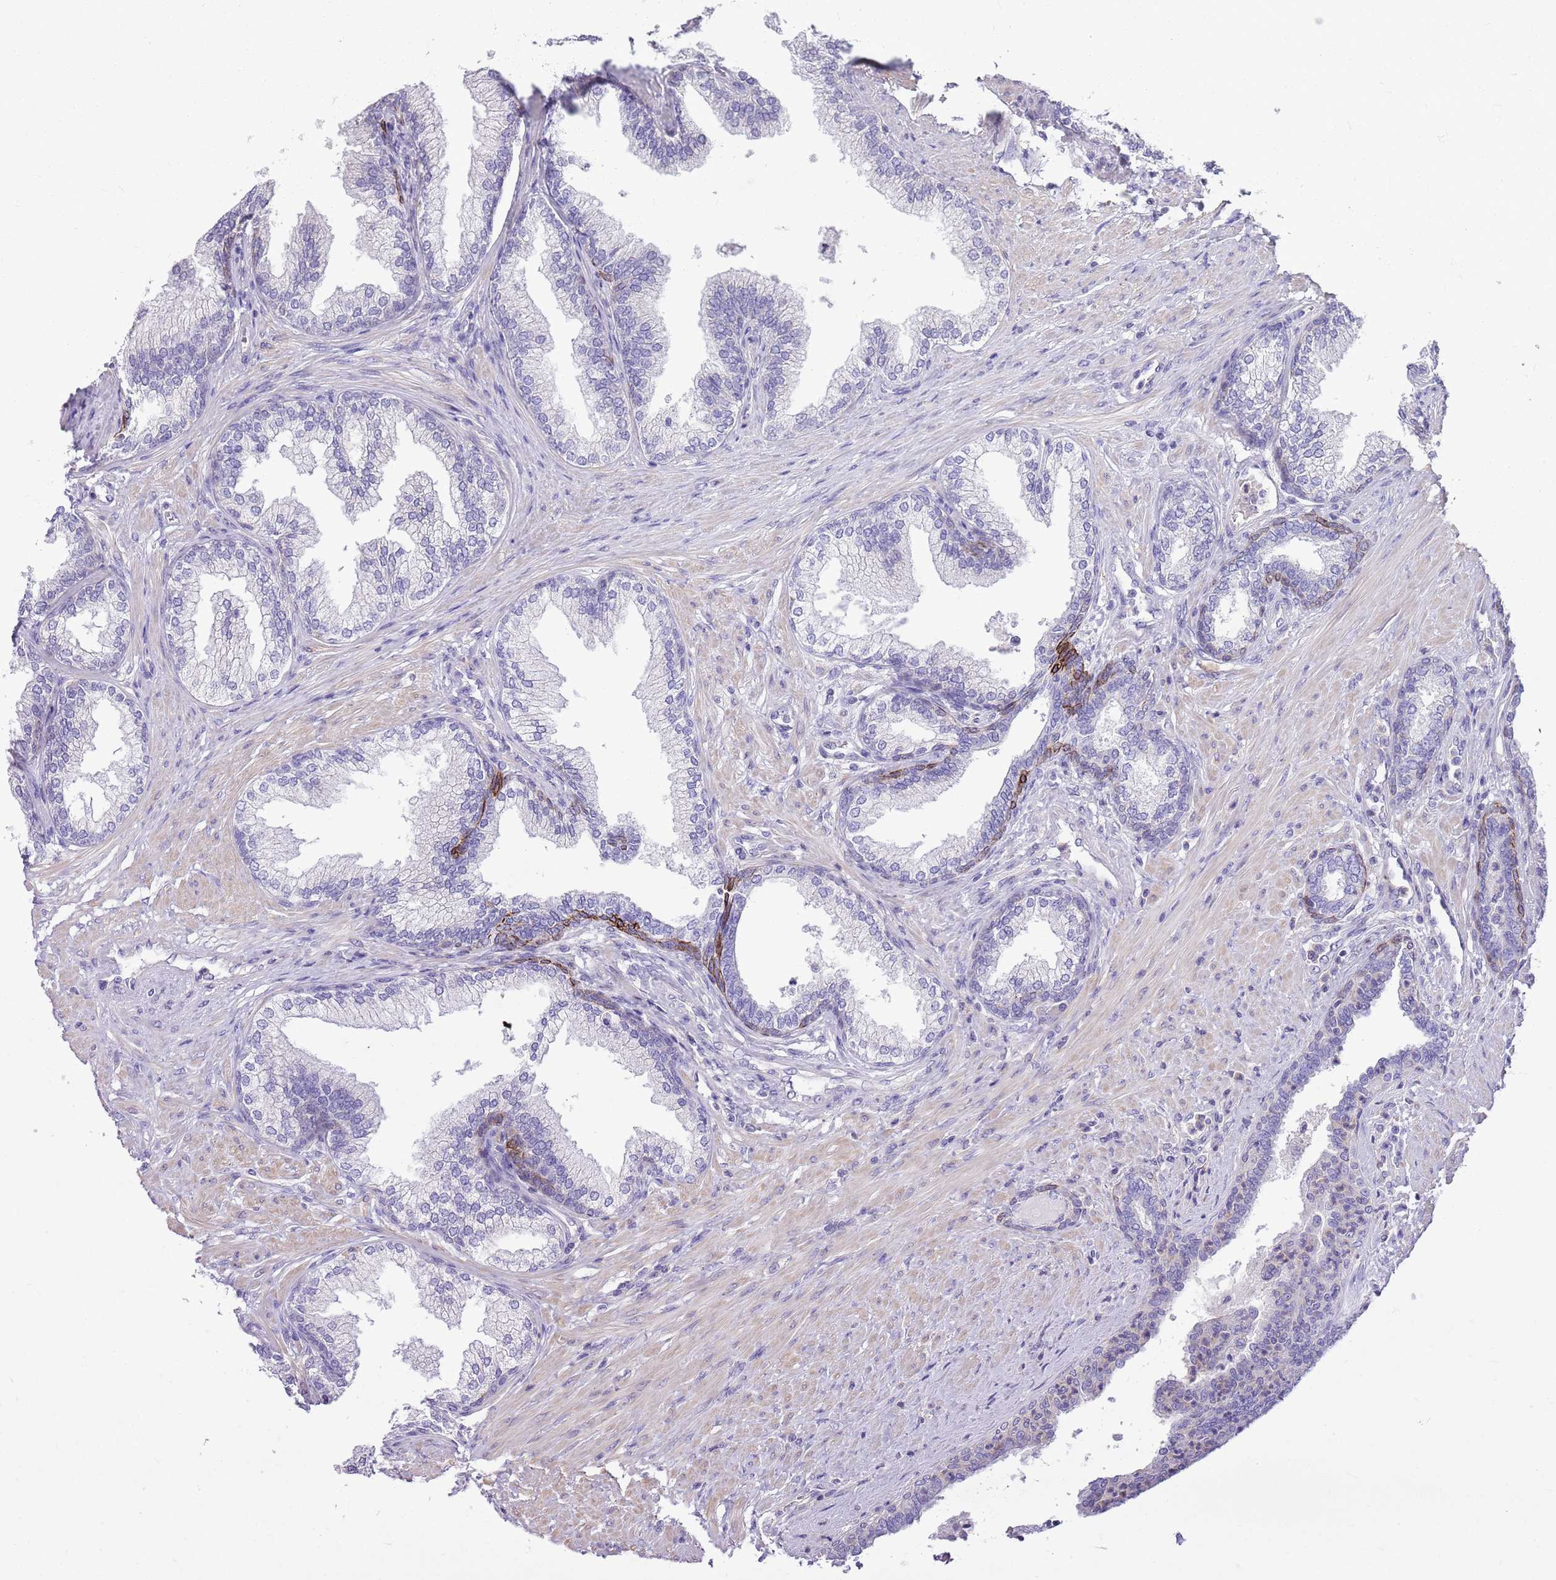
{"staining": {"intensity": "strong", "quantity": "<25%", "location": "cytoplasmic/membranous"}, "tissue": "prostate", "cell_type": "Glandular cells", "image_type": "normal", "snomed": [{"axis": "morphology", "description": "Normal tissue, NOS"}, {"axis": "topography", "description": "Prostate"}], "caption": "This micrograph displays IHC staining of benign human prostate, with medium strong cytoplasmic/membranous positivity in approximately <25% of glandular cells.", "gene": "CNPPD1", "patient": {"sex": "male", "age": 76}}